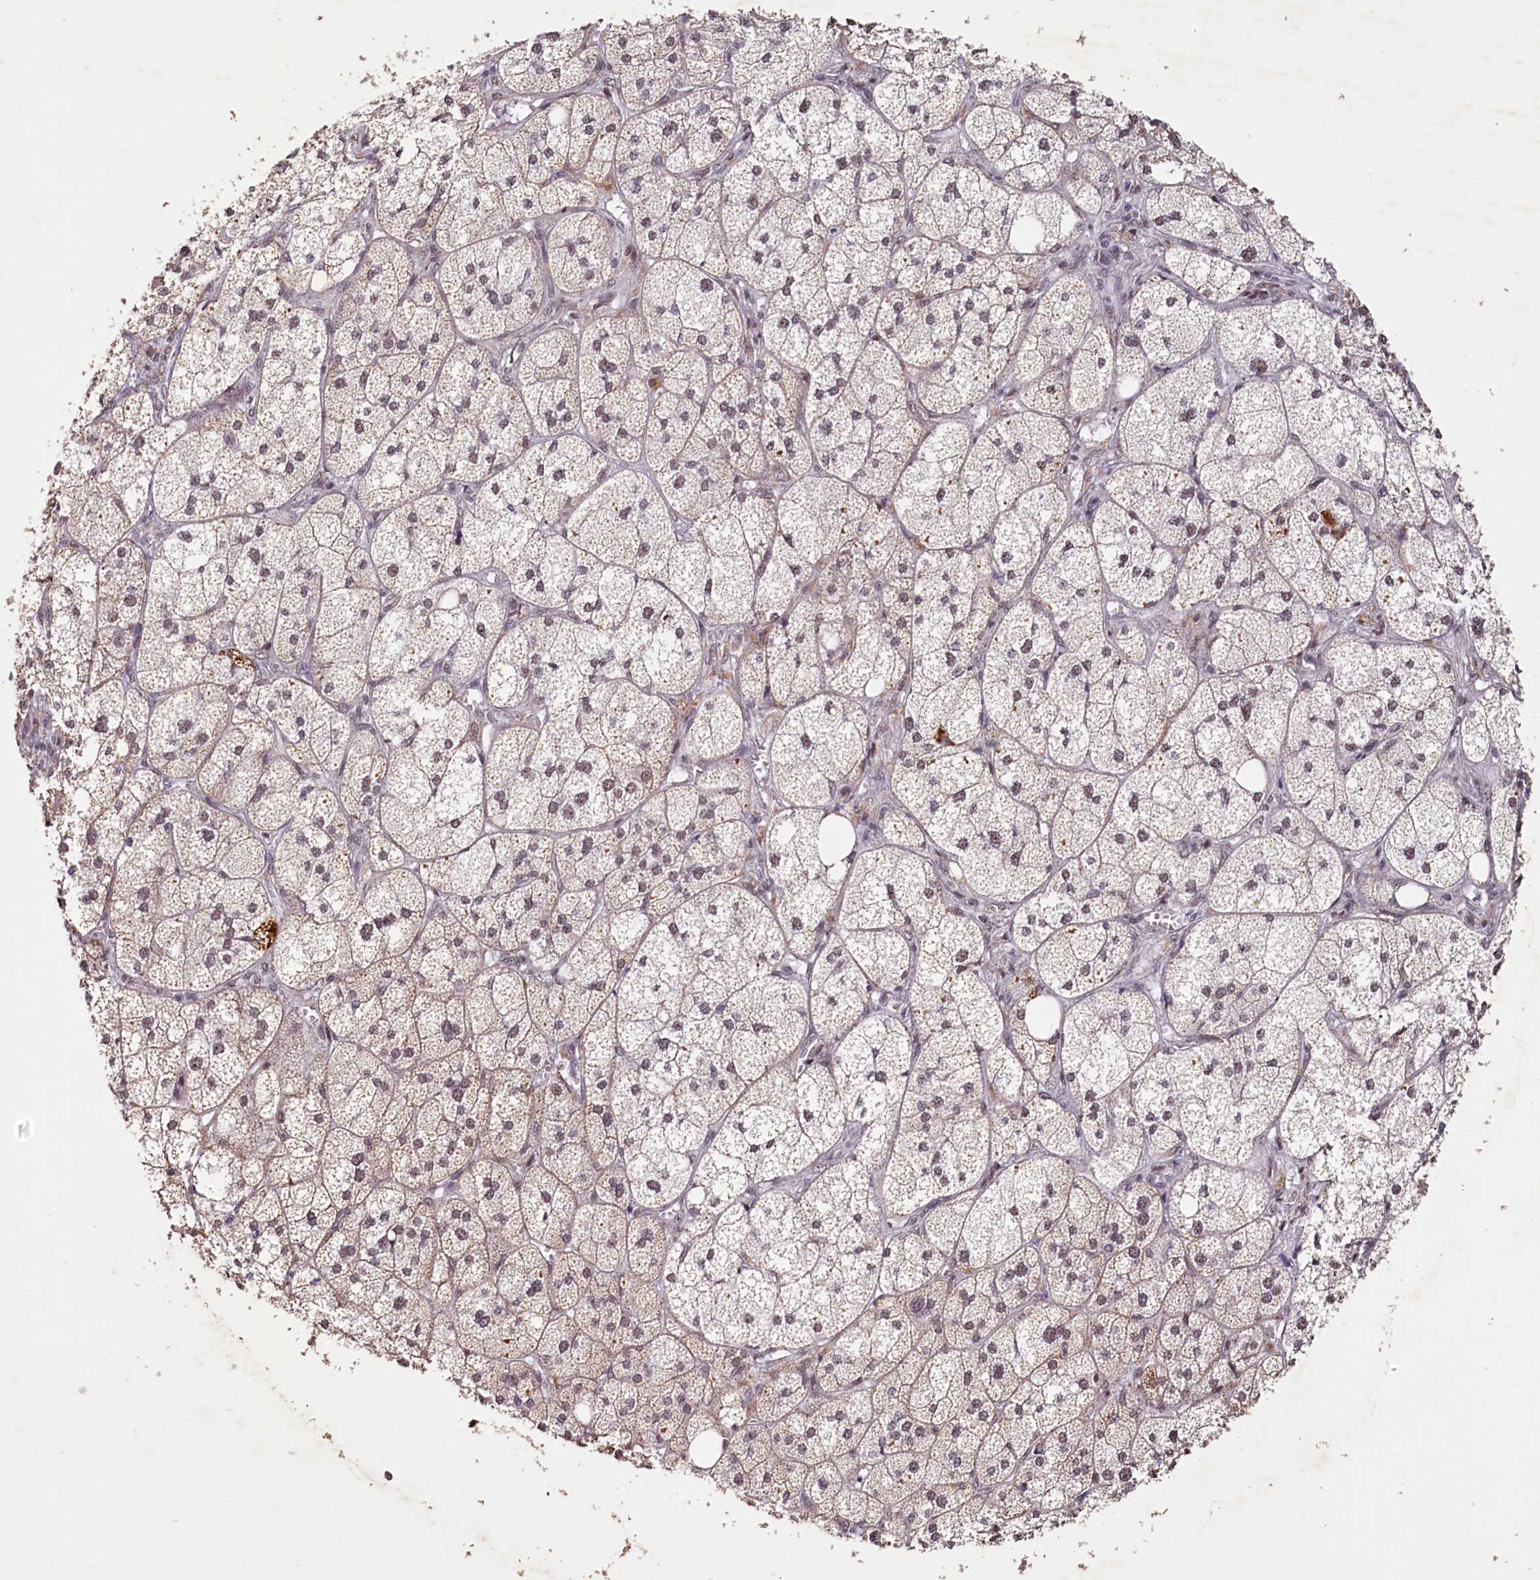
{"staining": {"intensity": "moderate", "quantity": "25%-75%", "location": "cytoplasmic/membranous"}, "tissue": "adrenal gland", "cell_type": "Glandular cells", "image_type": "normal", "snomed": [{"axis": "morphology", "description": "Normal tissue, NOS"}, {"axis": "topography", "description": "Adrenal gland"}], "caption": "Human adrenal gland stained with a brown dye exhibits moderate cytoplasmic/membranous positive staining in about 25%-75% of glandular cells.", "gene": "PDE6D", "patient": {"sex": "female", "age": 61}}